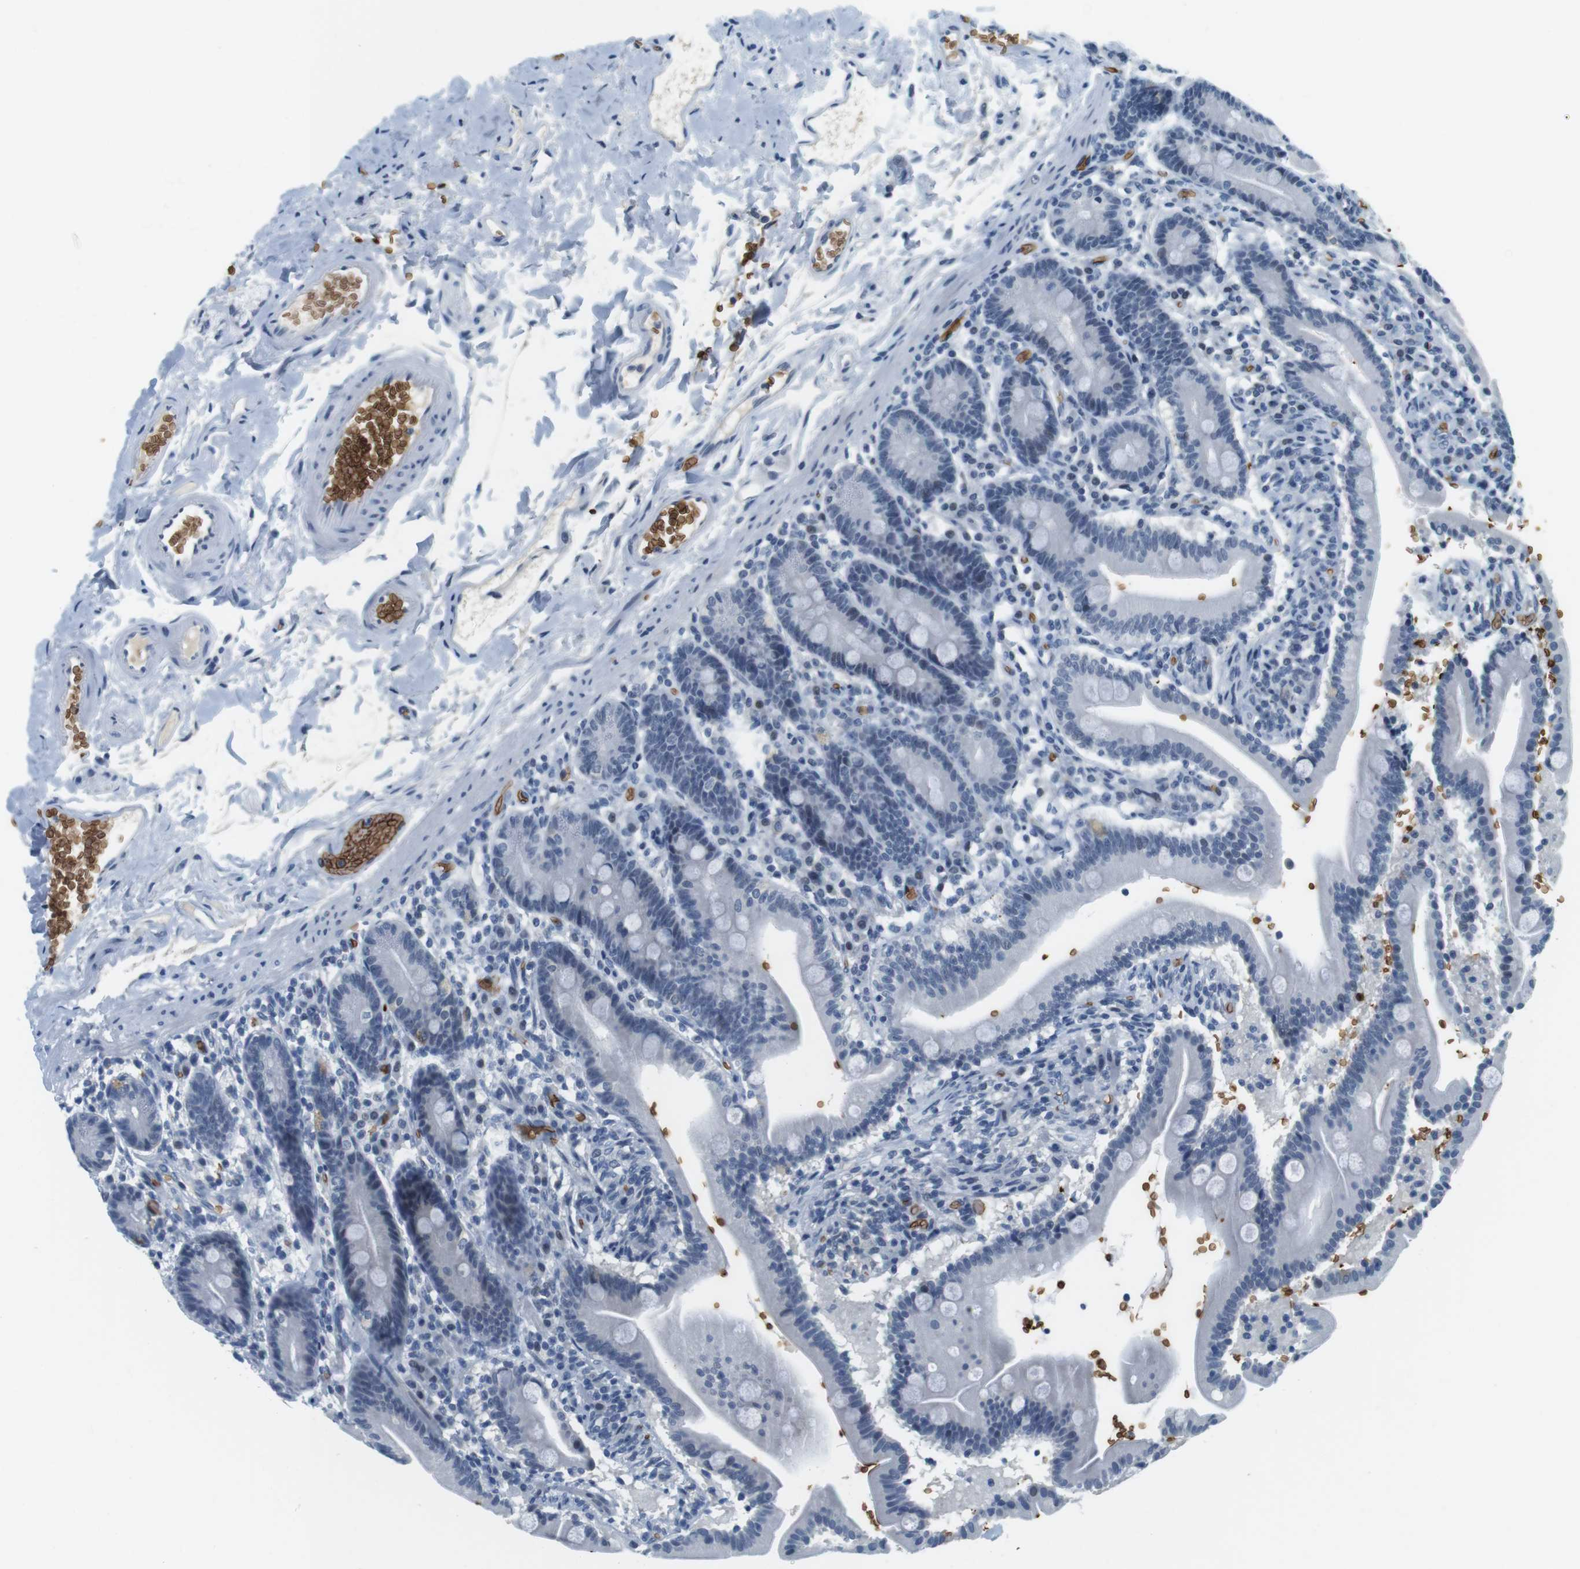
{"staining": {"intensity": "negative", "quantity": "none", "location": "none"}, "tissue": "duodenum", "cell_type": "Glandular cells", "image_type": "normal", "snomed": [{"axis": "morphology", "description": "Normal tissue, NOS"}, {"axis": "topography", "description": "Duodenum"}], "caption": "High power microscopy micrograph of an immunohistochemistry (IHC) image of benign duodenum, revealing no significant positivity in glandular cells.", "gene": "SLC4A1", "patient": {"sex": "male", "age": 54}}